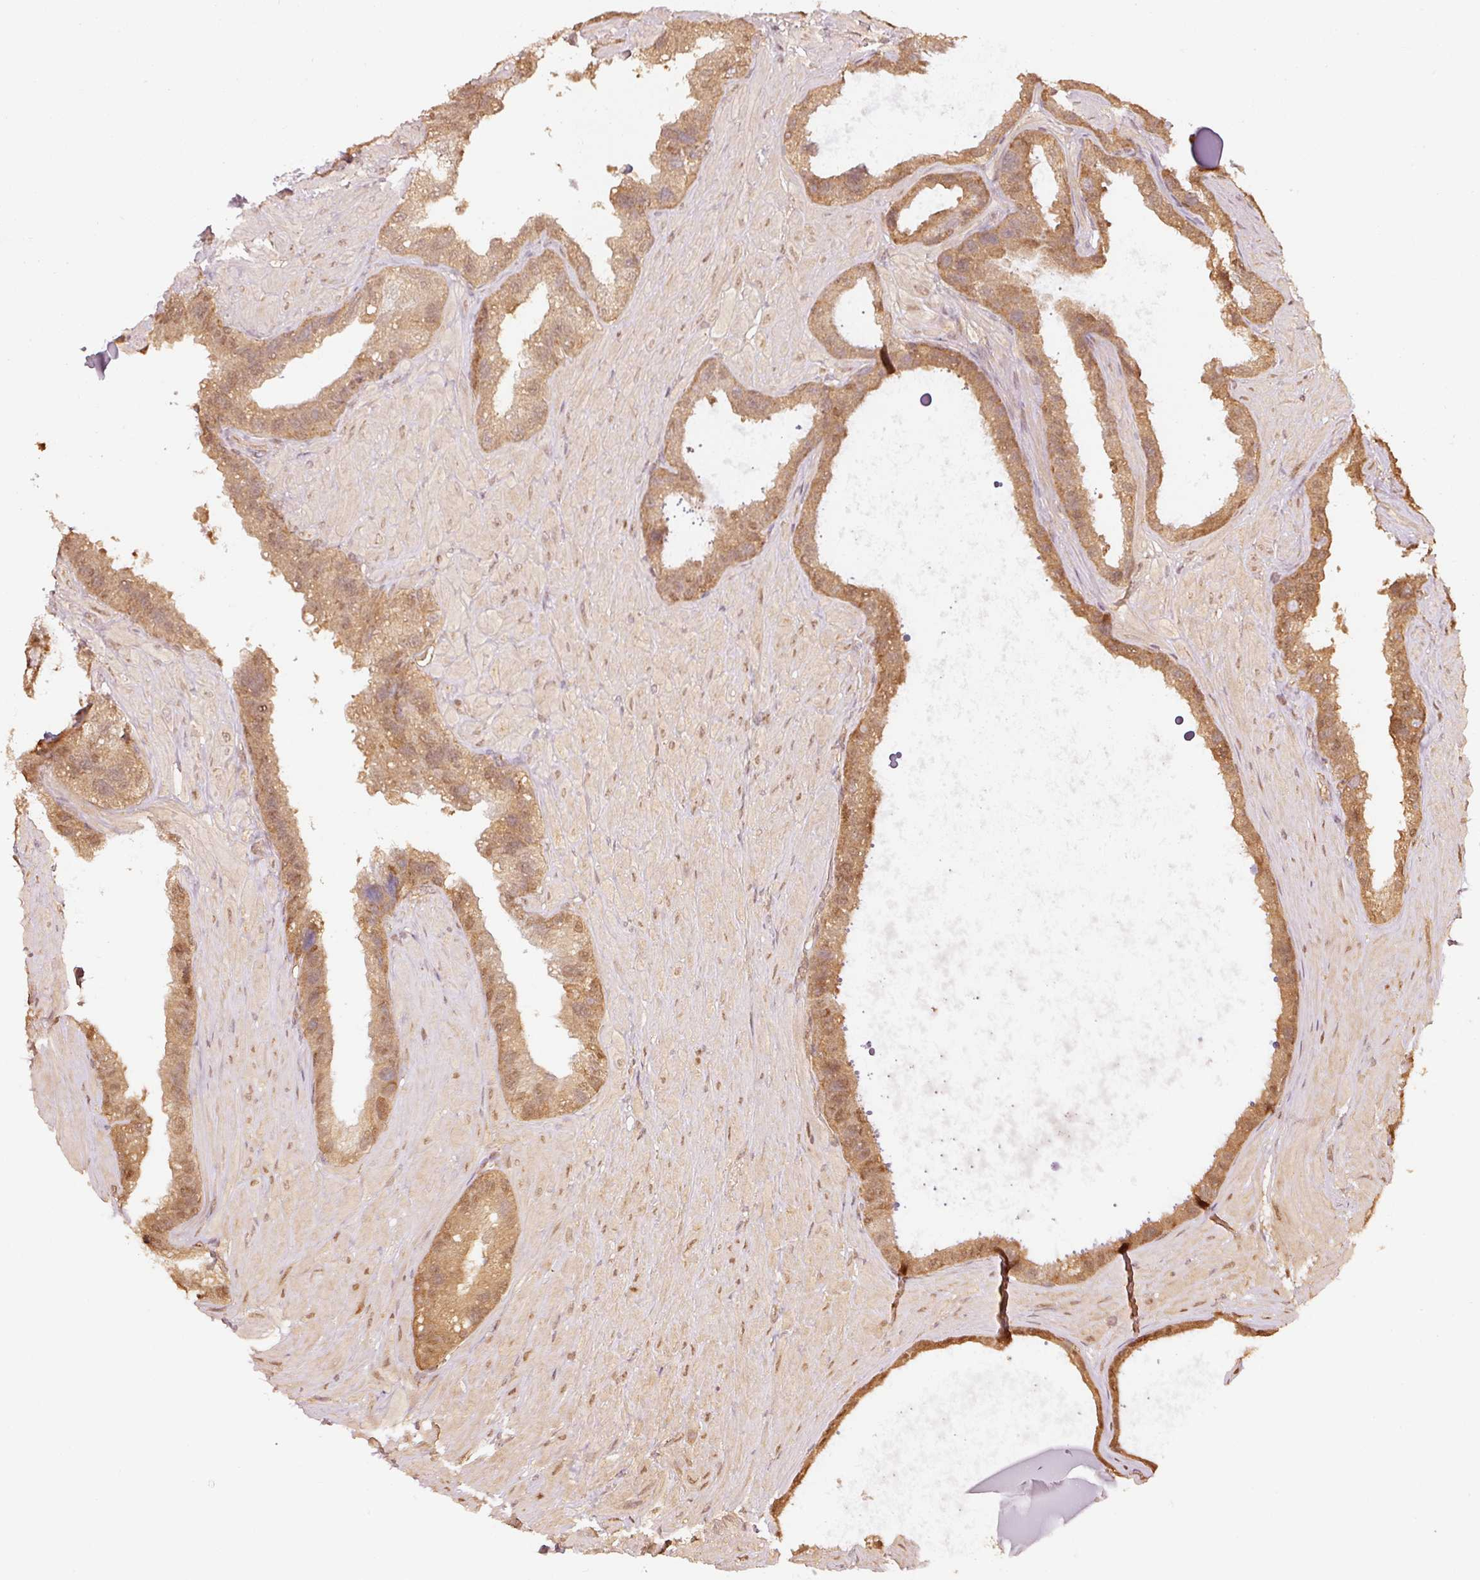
{"staining": {"intensity": "moderate", "quantity": ">75%", "location": "cytoplasmic/membranous,nuclear"}, "tissue": "seminal vesicle", "cell_type": "Glandular cells", "image_type": "normal", "snomed": [{"axis": "morphology", "description": "Normal tissue, NOS"}, {"axis": "topography", "description": "Seminal veicle"}, {"axis": "topography", "description": "Peripheral nerve tissue"}], "caption": "Immunohistochemical staining of benign seminal vesicle displays medium levels of moderate cytoplasmic/membranous,nuclear positivity in approximately >75% of glandular cells. The protein is stained brown, and the nuclei are stained in blue (DAB IHC with brightfield microscopy, high magnification).", "gene": "STAU1", "patient": {"sex": "male", "age": 76}}